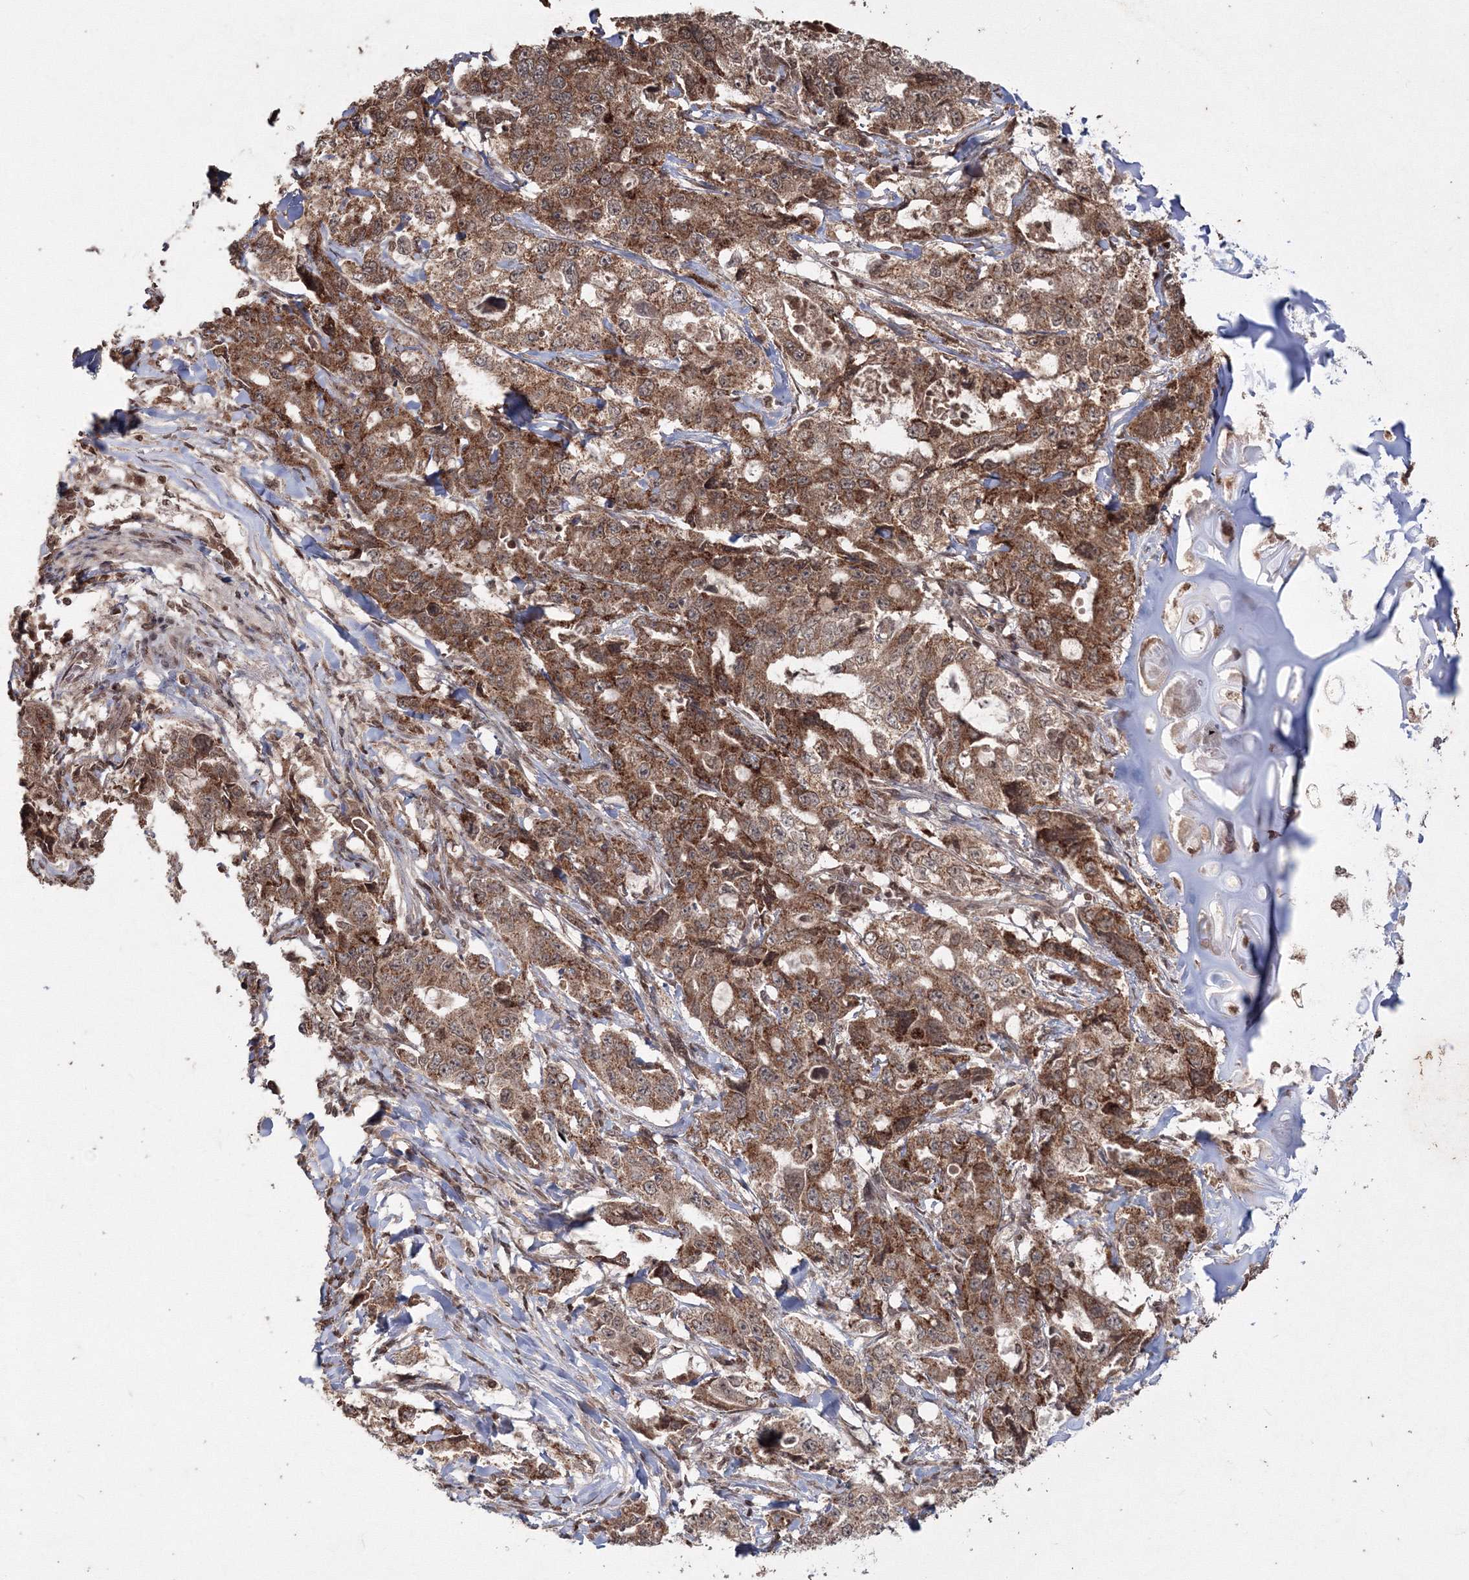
{"staining": {"intensity": "strong", "quantity": ">75%", "location": "cytoplasmic/membranous,nuclear"}, "tissue": "lung cancer", "cell_type": "Tumor cells", "image_type": "cancer", "snomed": [{"axis": "morphology", "description": "Adenocarcinoma, NOS"}, {"axis": "topography", "description": "Lung"}], "caption": "Immunohistochemistry photomicrograph of human lung cancer stained for a protein (brown), which exhibits high levels of strong cytoplasmic/membranous and nuclear staining in about >75% of tumor cells.", "gene": "PEX13", "patient": {"sex": "female", "age": 51}}